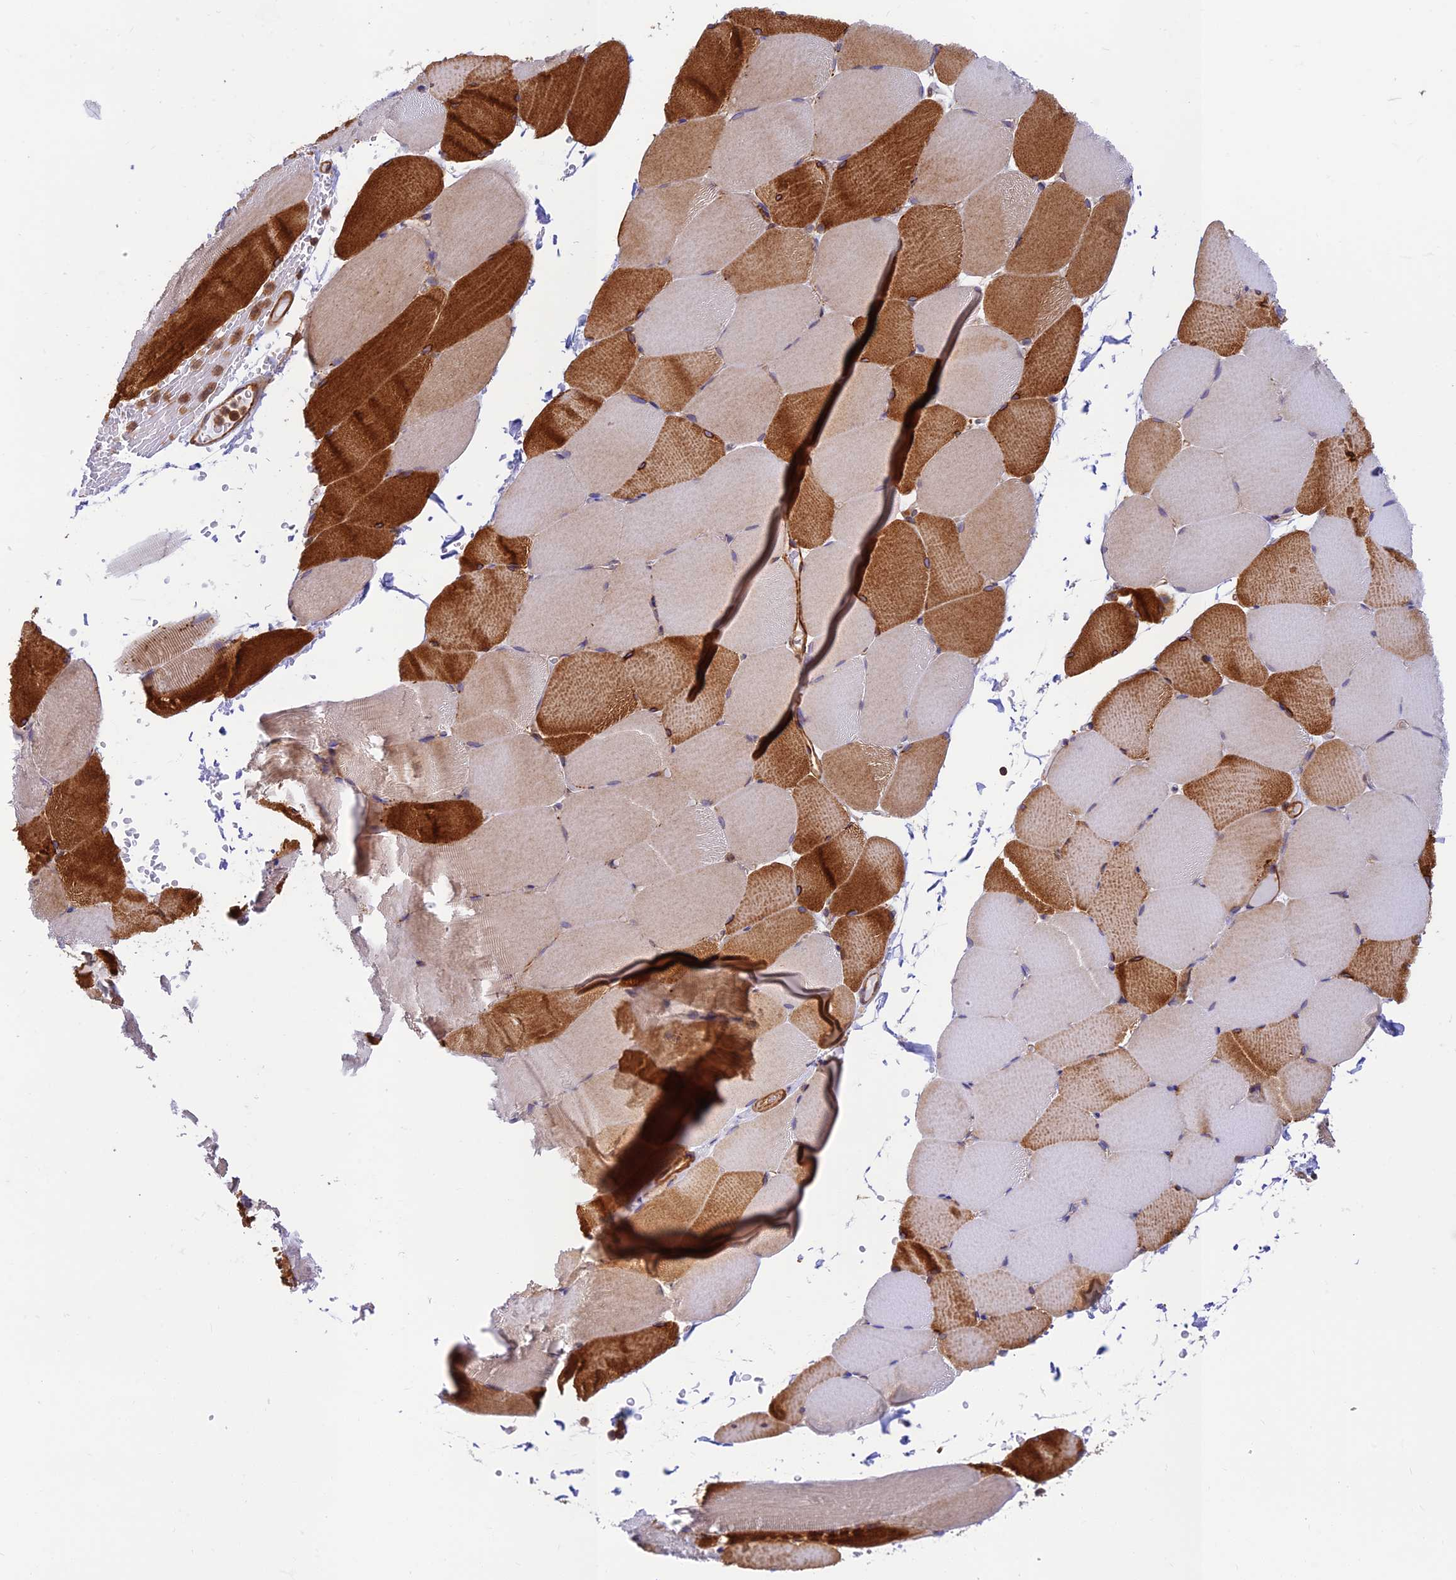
{"staining": {"intensity": "strong", "quantity": "25%-75%", "location": "cytoplasmic/membranous"}, "tissue": "skeletal muscle", "cell_type": "Myocytes", "image_type": "normal", "snomed": [{"axis": "morphology", "description": "Normal tissue, NOS"}, {"axis": "topography", "description": "Skeletal muscle"}, {"axis": "topography", "description": "Parathyroid gland"}], "caption": "Strong cytoplasmic/membranous positivity is seen in about 25%-75% of myocytes in unremarkable skeletal muscle.", "gene": "PPP1R12C", "patient": {"sex": "female", "age": 37}}